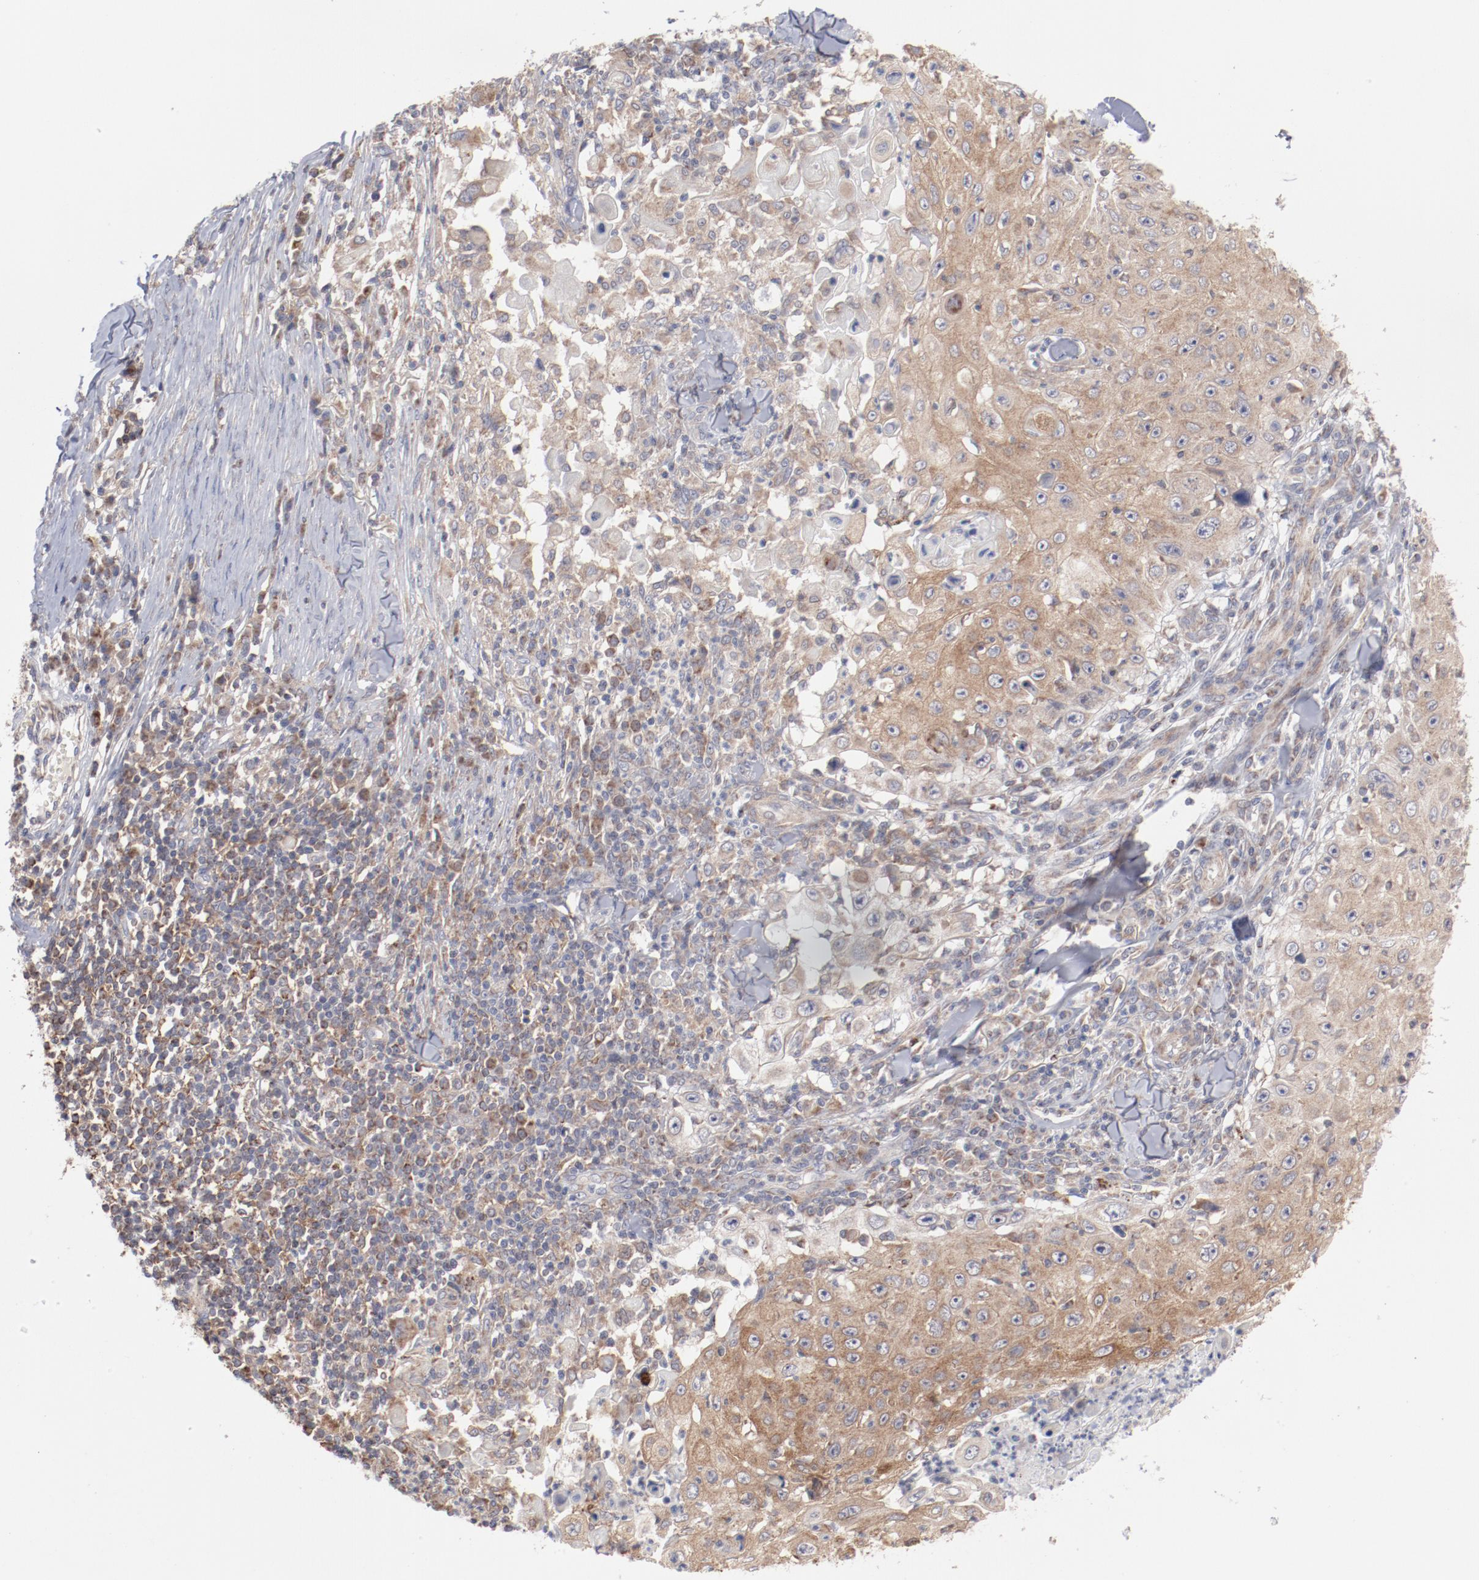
{"staining": {"intensity": "moderate", "quantity": ">75%", "location": "cytoplasmic/membranous"}, "tissue": "skin cancer", "cell_type": "Tumor cells", "image_type": "cancer", "snomed": [{"axis": "morphology", "description": "Squamous cell carcinoma, NOS"}, {"axis": "topography", "description": "Skin"}], "caption": "Brown immunohistochemical staining in human skin squamous cell carcinoma displays moderate cytoplasmic/membranous positivity in about >75% of tumor cells.", "gene": "PPFIBP2", "patient": {"sex": "male", "age": 86}}